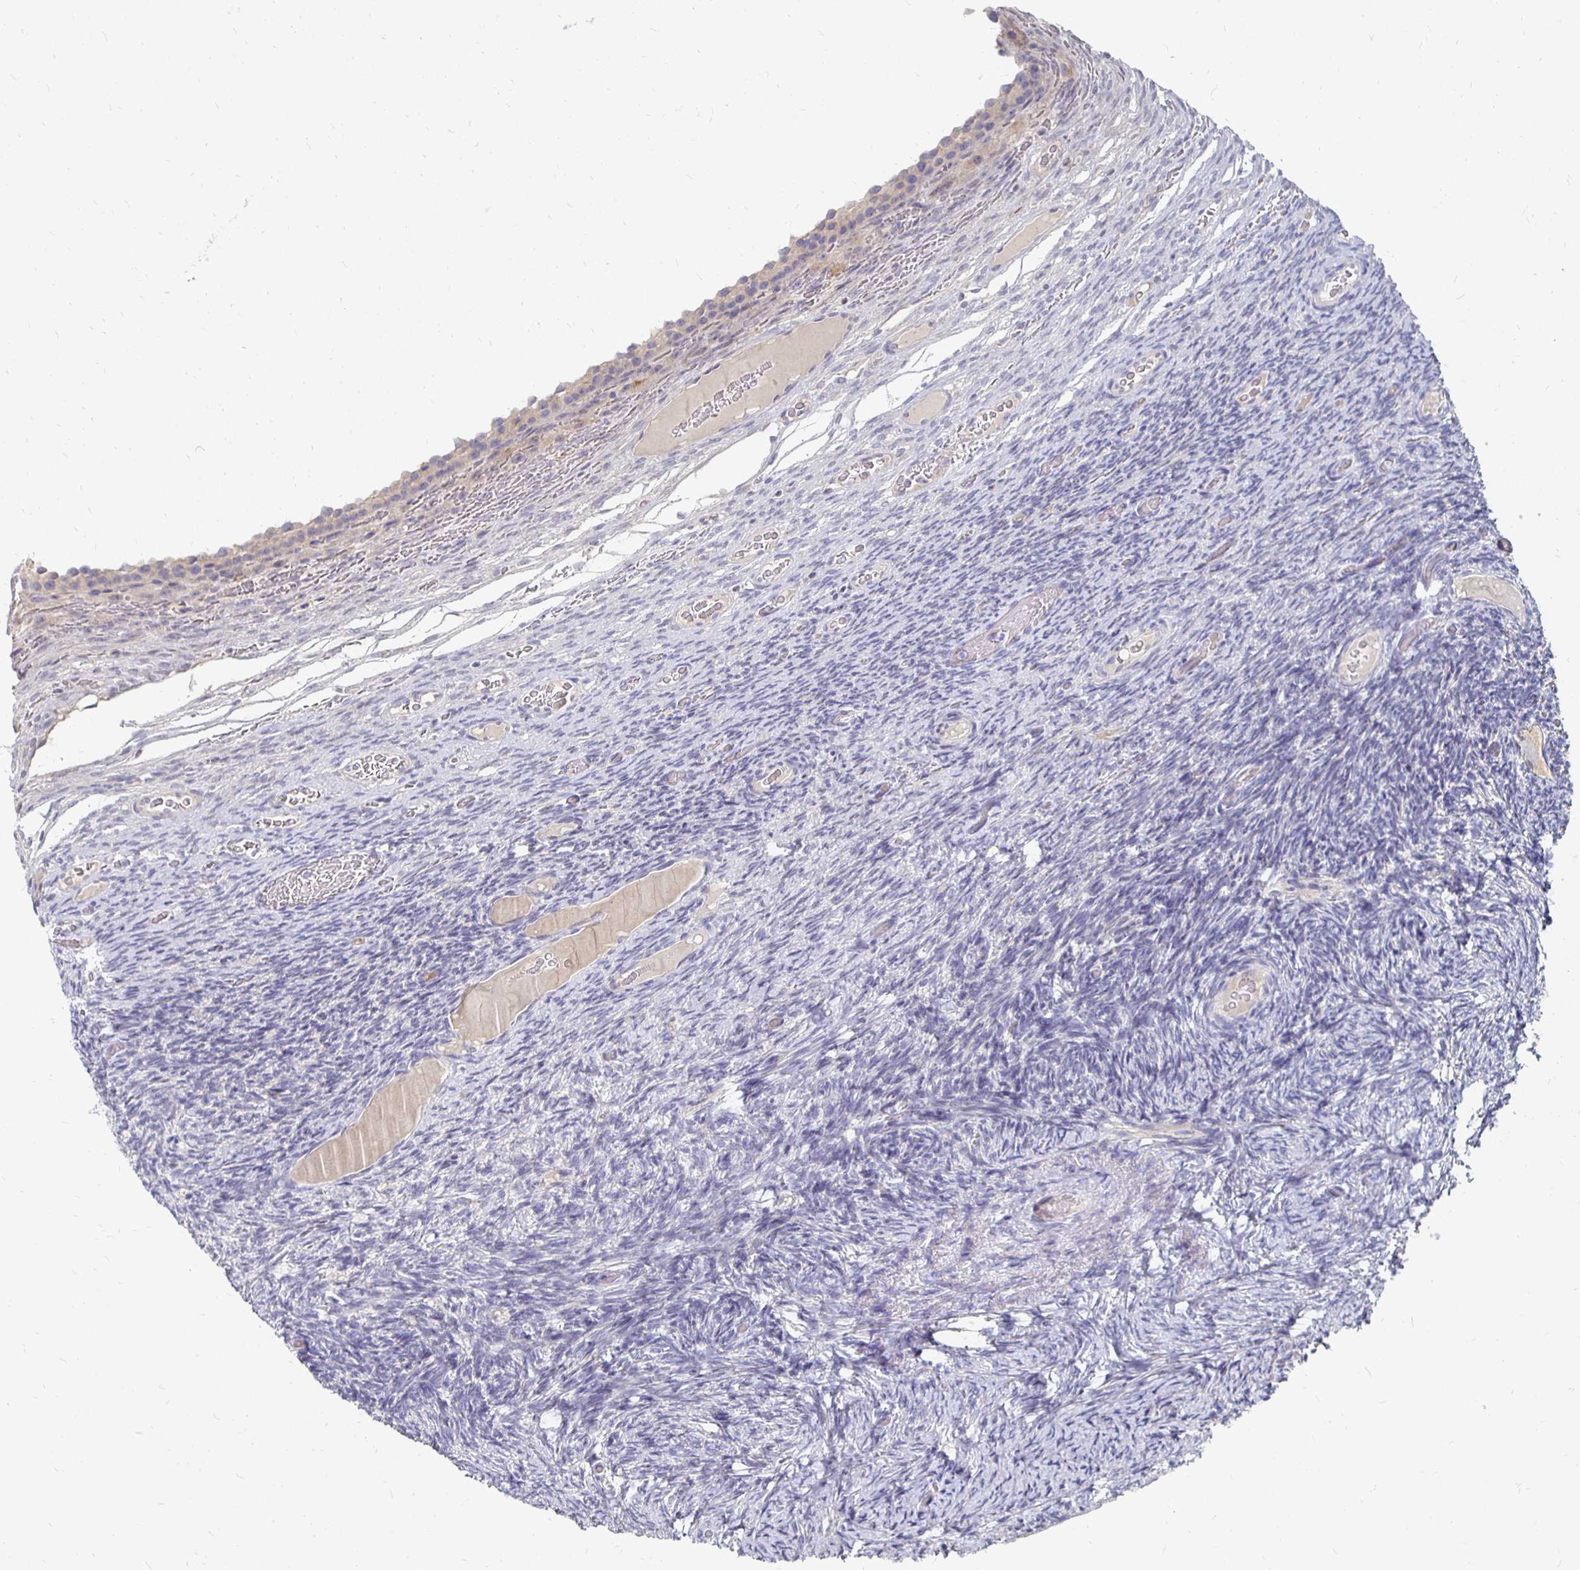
{"staining": {"intensity": "negative", "quantity": "none", "location": "none"}, "tissue": "ovary", "cell_type": "Ovarian stroma cells", "image_type": "normal", "snomed": [{"axis": "morphology", "description": "Normal tissue, NOS"}, {"axis": "topography", "description": "Ovary"}], "caption": "This is an IHC histopathology image of benign ovary. There is no expression in ovarian stroma cells.", "gene": "FKRP", "patient": {"sex": "female", "age": 34}}